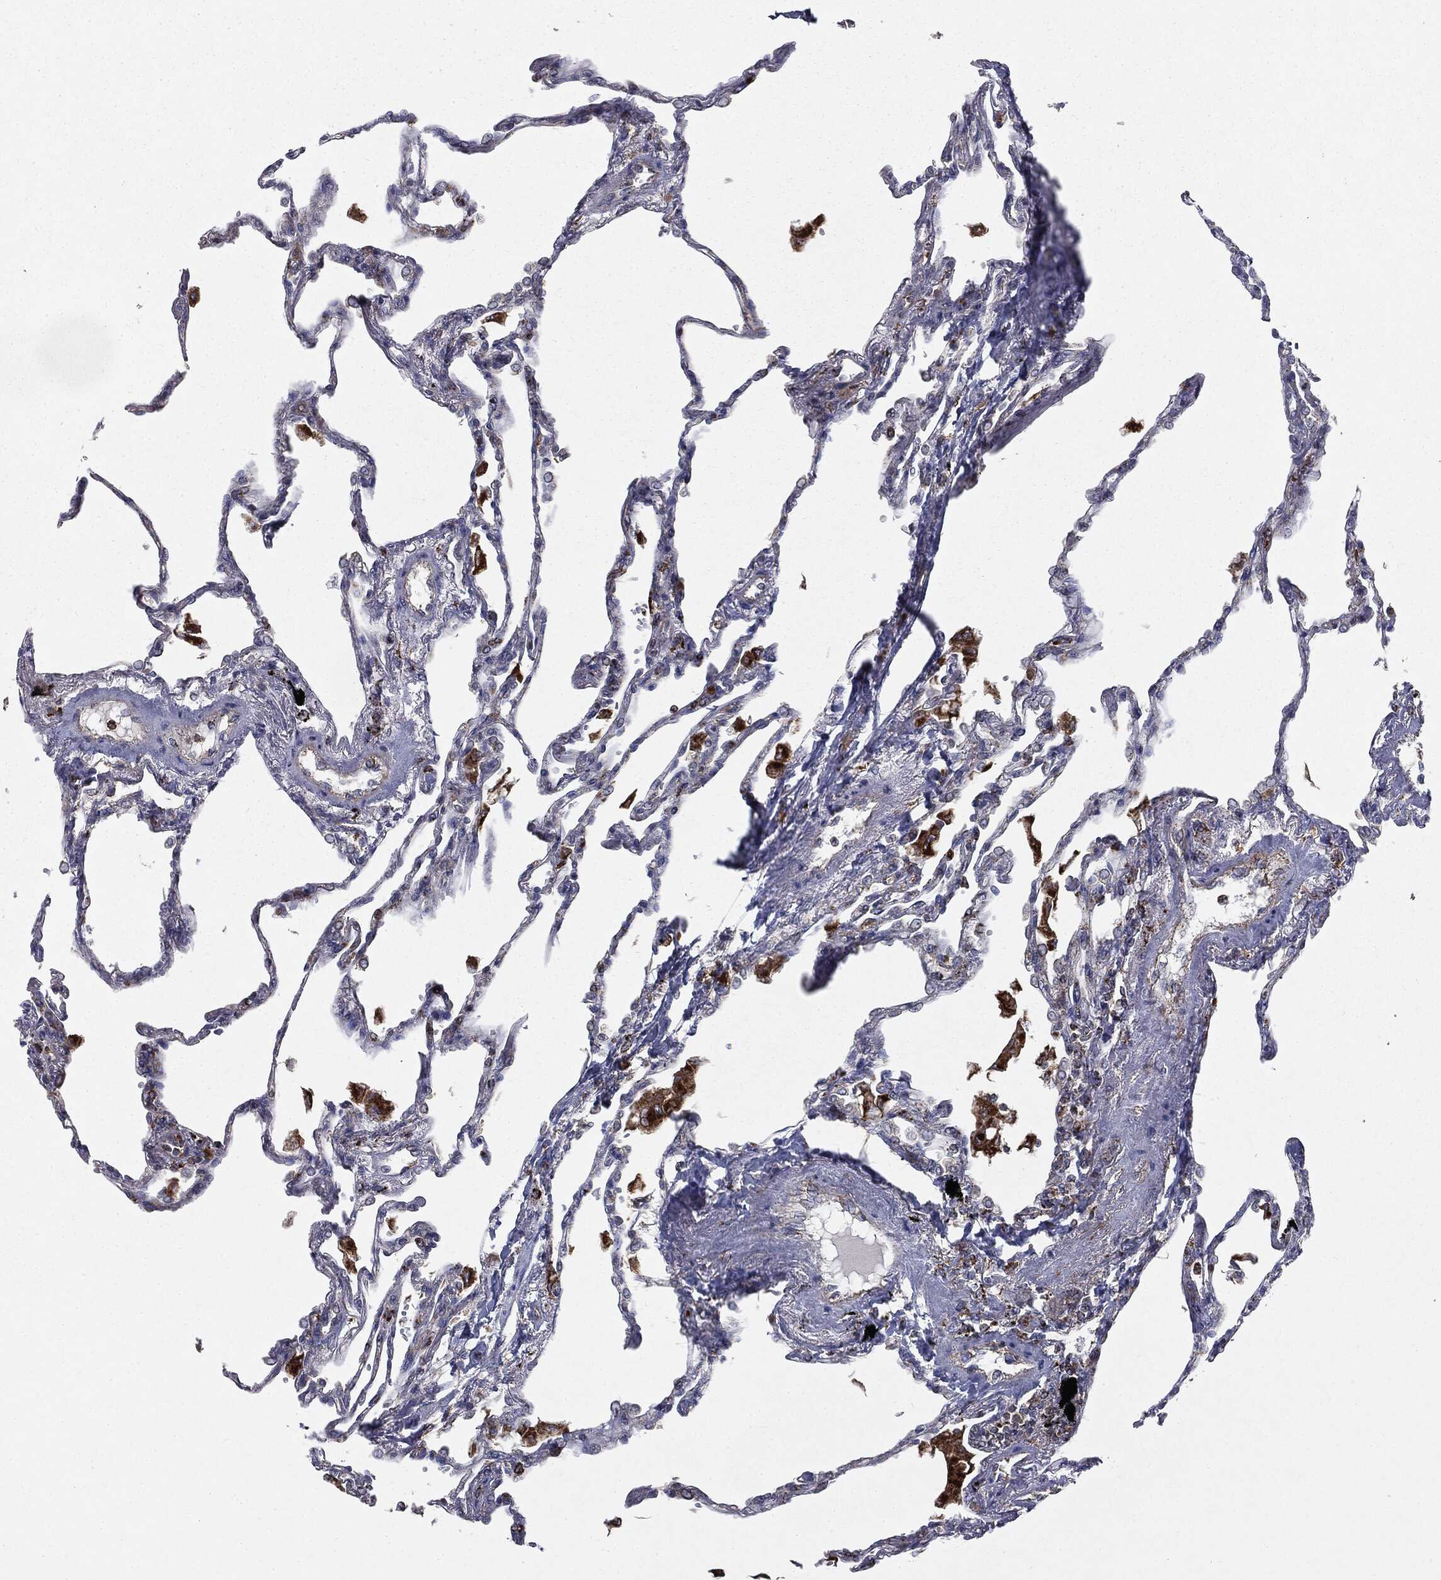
{"staining": {"intensity": "moderate", "quantity": "<25%", "location": "cytoplasmic/membranous"}, "tissue": "lung", "cell_type": "Alveolar cells", "image_type": "normal", "snomed": [{"axis": "morphology", "description": "Normal tissue, NOS"}, {"axis": "topography", "description": "Lung"}], "caption": "Immunohistochemistry (IHC) photomicrograph of normal lung stained for a protein (brown), which displays low levels of moderate cytoplasmic/membranous expression in about <25% of alveolar cells.", "gene": "CTSA", "patient": {"sex": "male", "age": 78}}